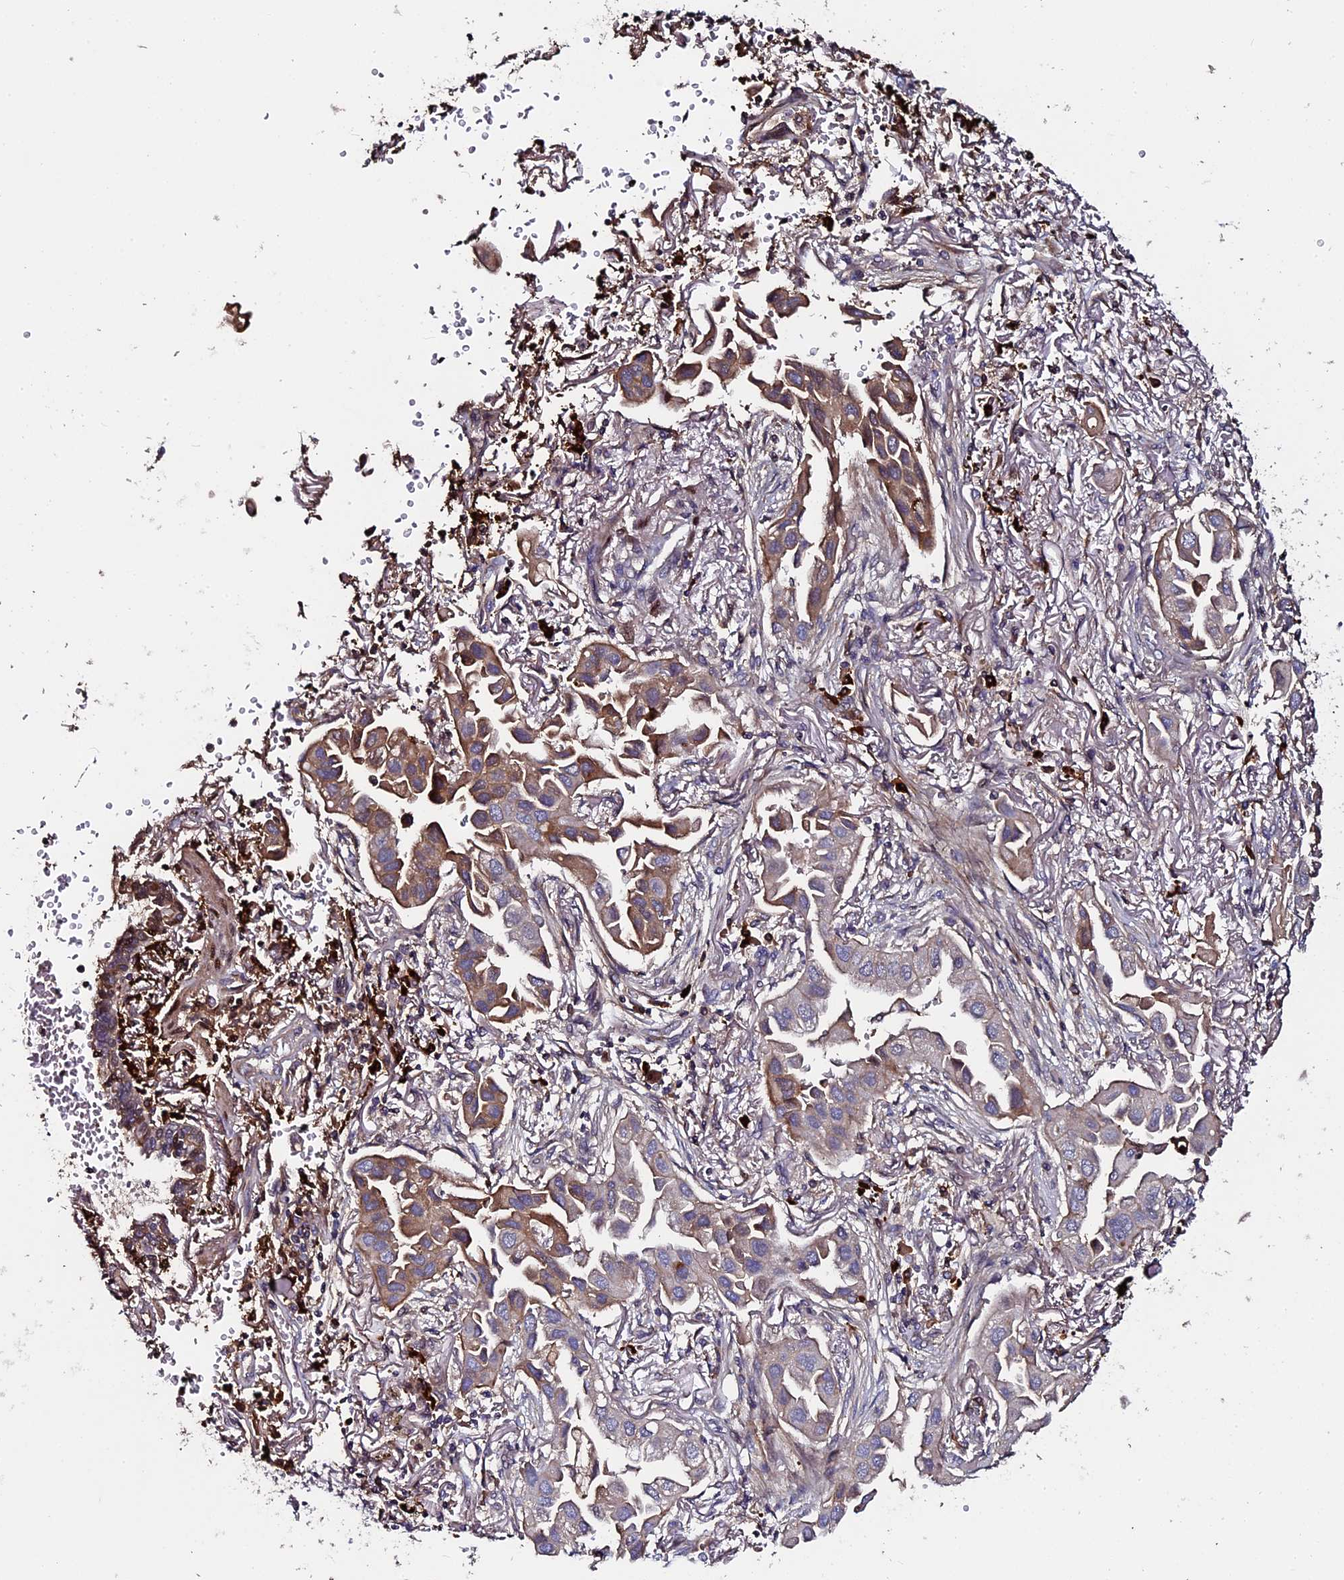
{"staining": {"intensity": "moderate", "quantity": "<25%", "location": "cytoplasmic/membranous"}, "tissue": "lung cancer", "cell_type": "Tumor cells", "image_type": "cancer", "snomed": [{"axis": "morphology", "description": "Adenocarcinoma, NOS"}, {"axis": "topography", "description": "Lung"}], "caption": "Lung cancer (adenocarcinoma) tissue shows moderate cytoplasmic/membranous expression in approximately <25% of tumor cells The staining is performed using DAB brown chromogen to label protein expression. The nuclei are counter-stained blue using hematoxylin.", "gene": "LYG2", "patient": {"sex": "female", "age": 76}}